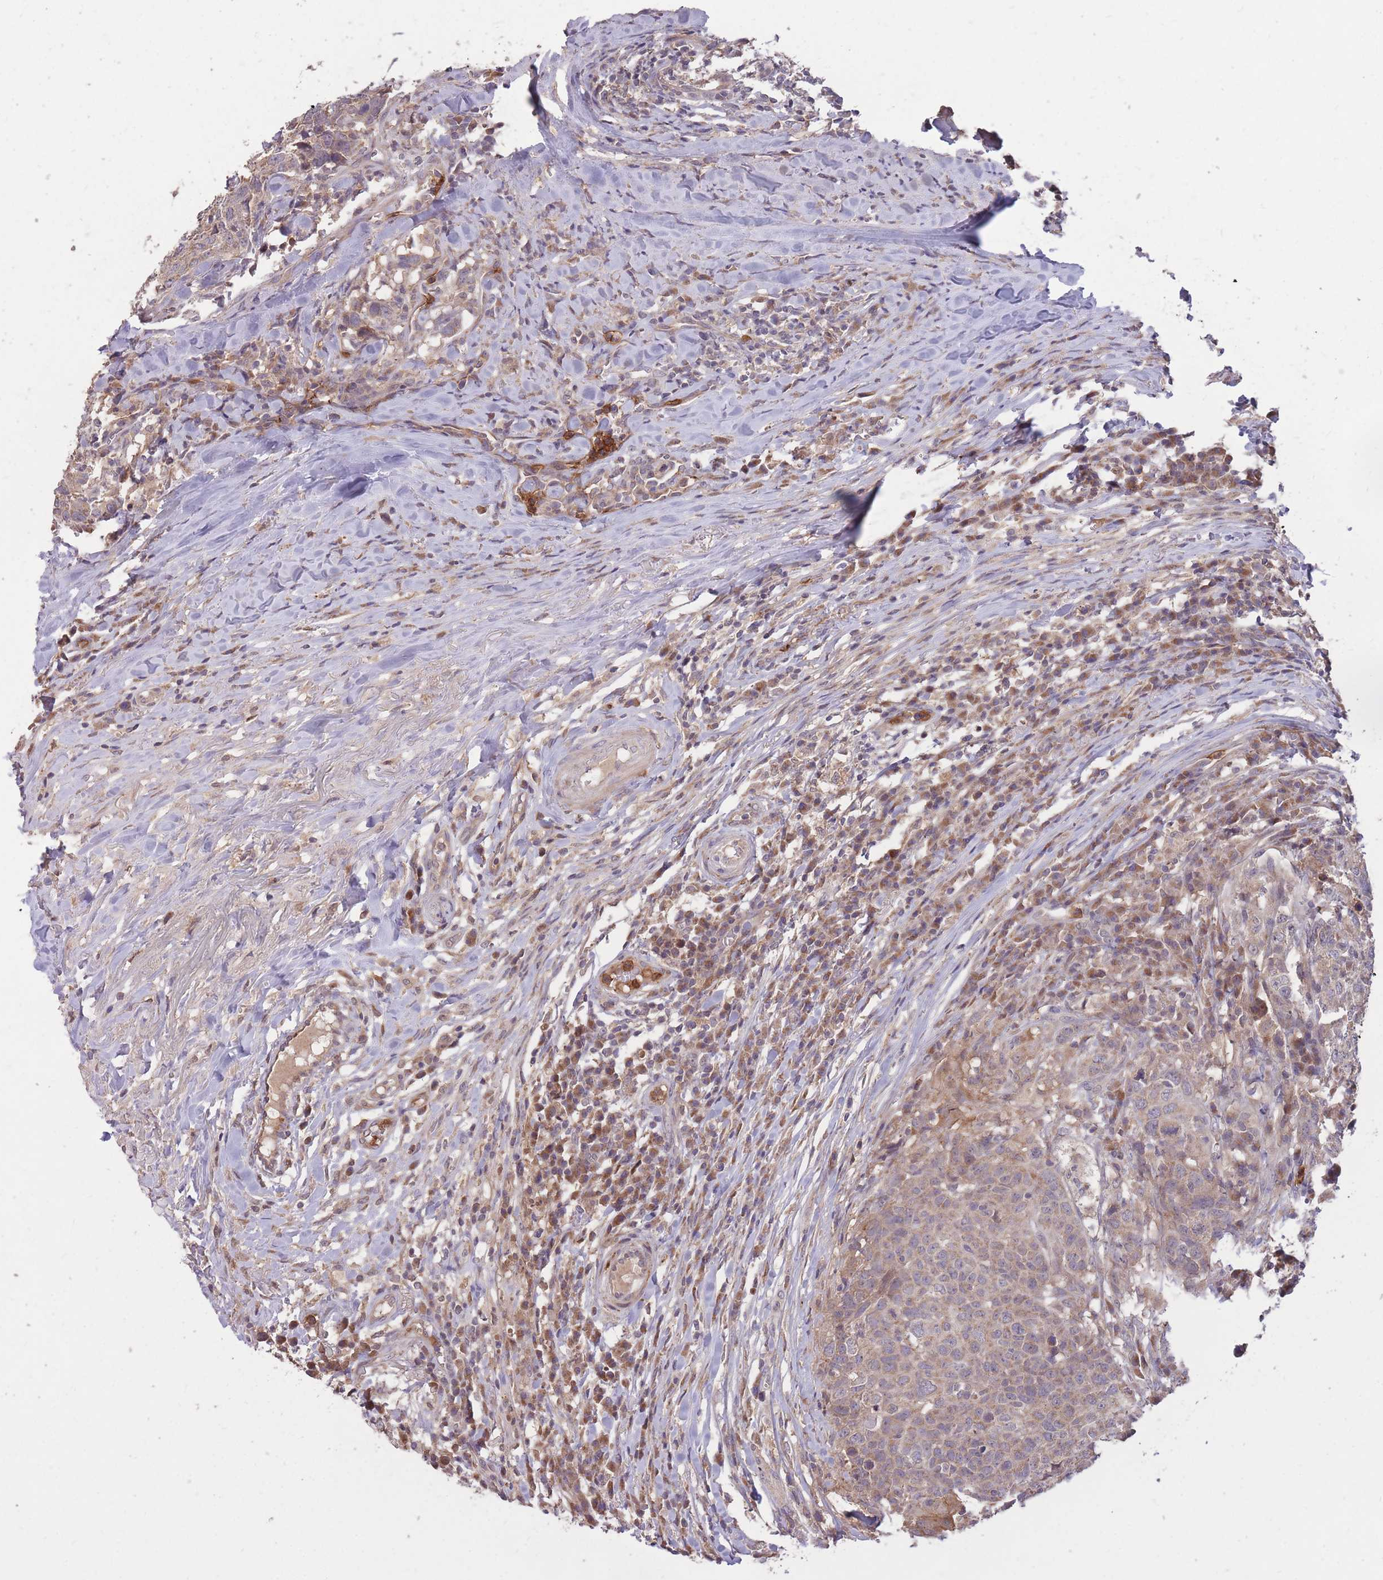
{"staining": {"intensity": "weak", "quantity": ">75%", "location": "cytoplasmic/membranous"}, "tissue": "head and neck cancer", "cell_type": "Tumor cells", "image_type": "cancer", "snomed": [{"axis": "morphology", "description": "Normal tissue, NOS"}, {"axis": "morphology", "description": "Squamous cell carcinoma, NOS"}, {"axis": "topography", "description": "Skeletal muscle"}, {"axis": "topography", "description": "Vascular tissue"}, {"axis": "topography", "description": "Peripheral nerve tissue"}, {"axis": "topography", "description": "Head-Neck"}], "caption": "There is low levels of weak cytoplasmic/membranous staining in tumor cells of head and neck cancer, as demonstrated by immunohistochemical staining (brown color).", "gene": "IGF2BP2", "patient": {"sex": "male", "age": 66}}